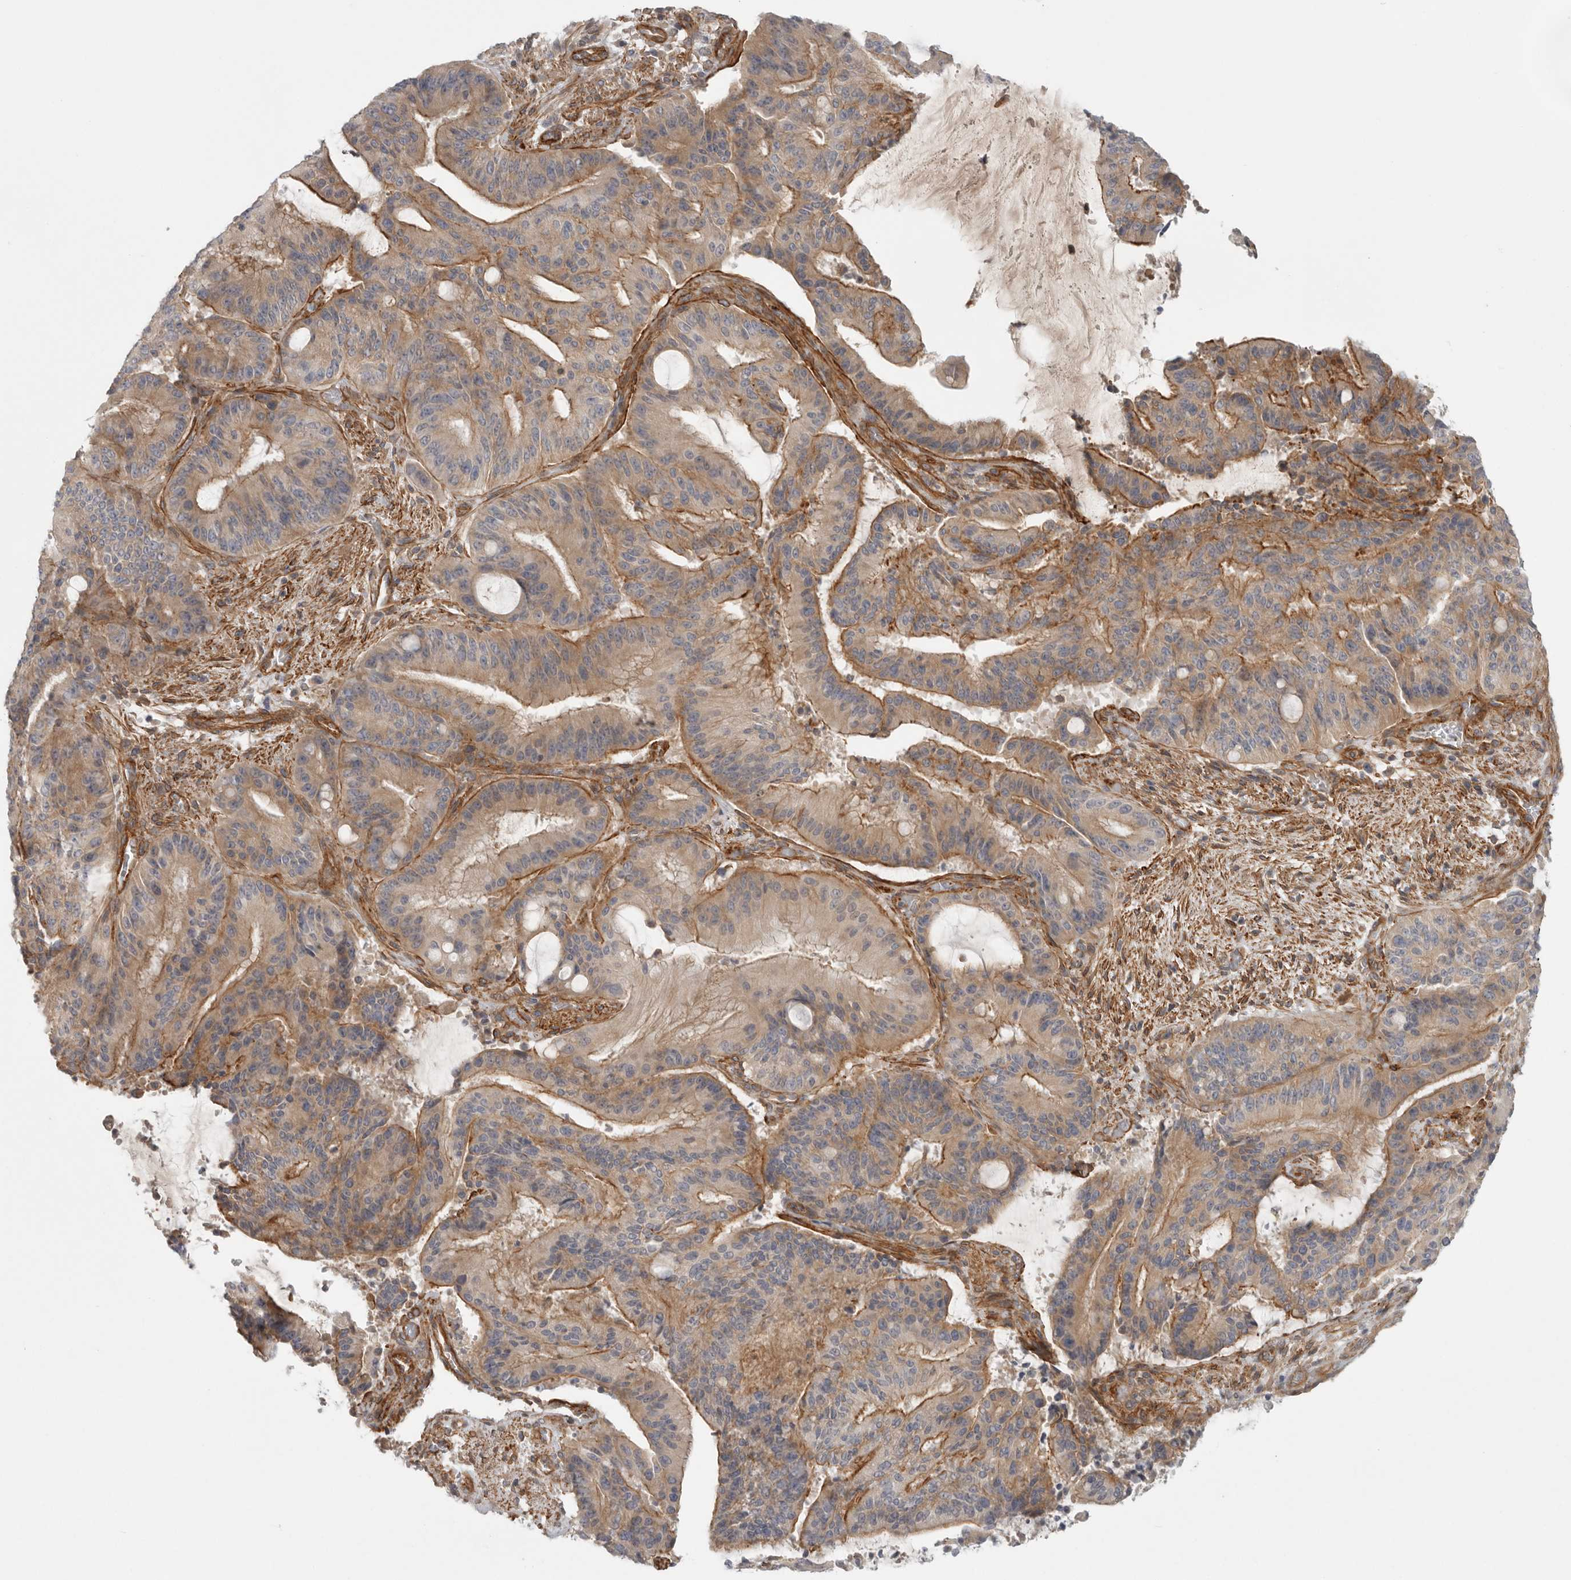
{"staining": {"intensity": "moderate", "quantity": ">75%", "location": "cytoplasmic/membranous"}, "tissue": "liver cancer", "cell_type": "Tumor cells", "image_type": "cancer", "snomed": [{"axis": "morphology", "description": "Normal tissue, NOS"}, {"axis": "morphology", "description": "Cholangiocarcinoma"}, {"axis": "topography", "description": "Liver"}, {"axis": "topography", "description": "Peripheral nerve tissue"}], "caption": "Liver cancer stained for a protein shows moderate cytoplasmic/membranous positivity in tumor cells.", "gene": "LONRF1", "patient": {"sex": "female", "age": 73}}